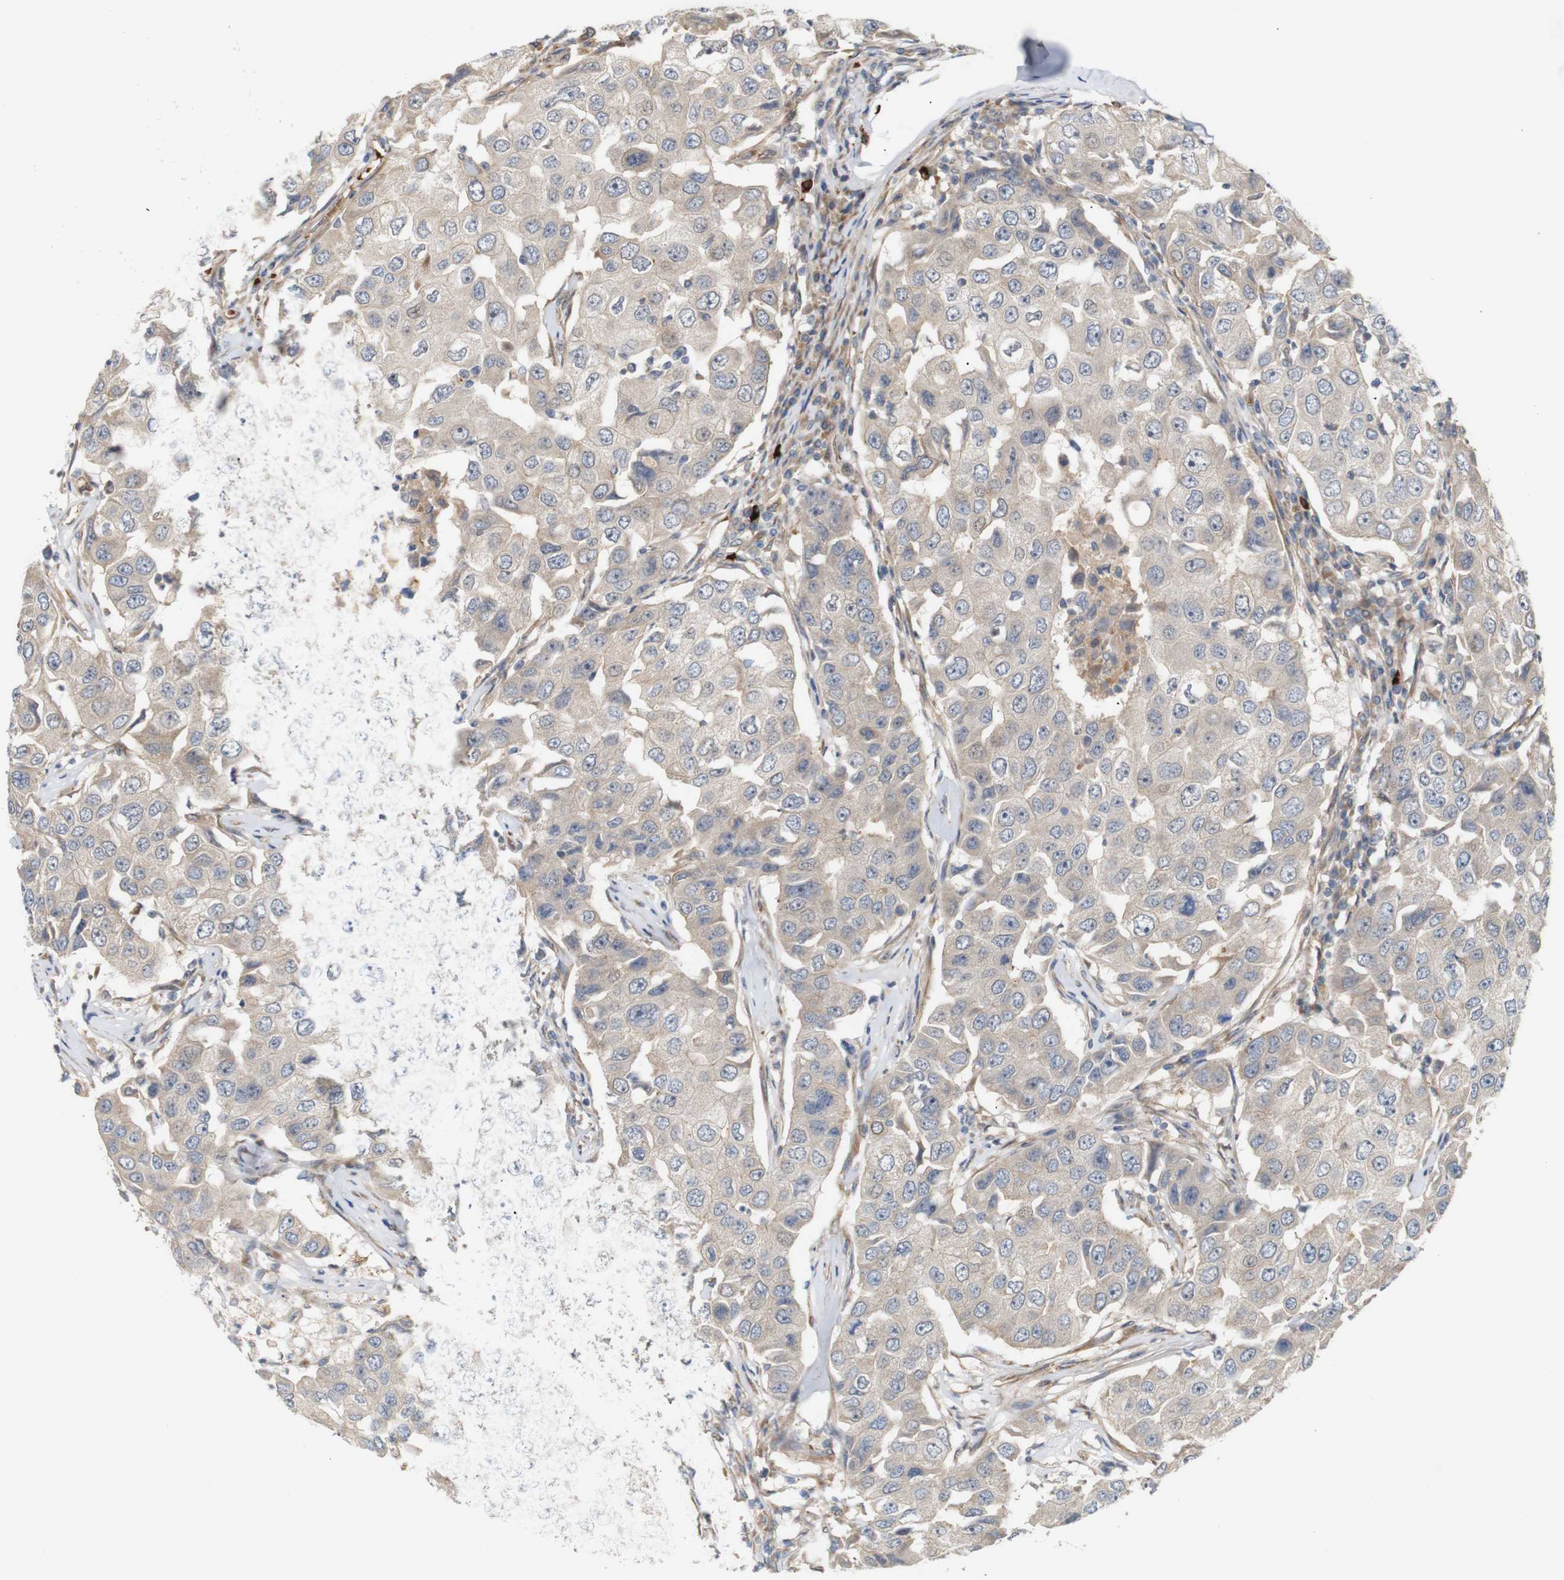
{"staining": {"intensity": "weak", "quantity": ">75%", "location": "cytoplasmic/membranous"}, "tissue": "breast cancer", "cell_type": "Tumor cells", "image_type": "cancer", "snomed": [{"axis": "morphology", "description": "Duct carcinoma"}, {"axis": "topography", "description": "Breast"}], "caption": "Protein staining of breast invasive ductal carcinoma tissue displays weak cytoplasmic/membranous expression in about >75% of tumor cells.", "gene": "RPTOR", "patient": {"sex": "female", "age": 27}}